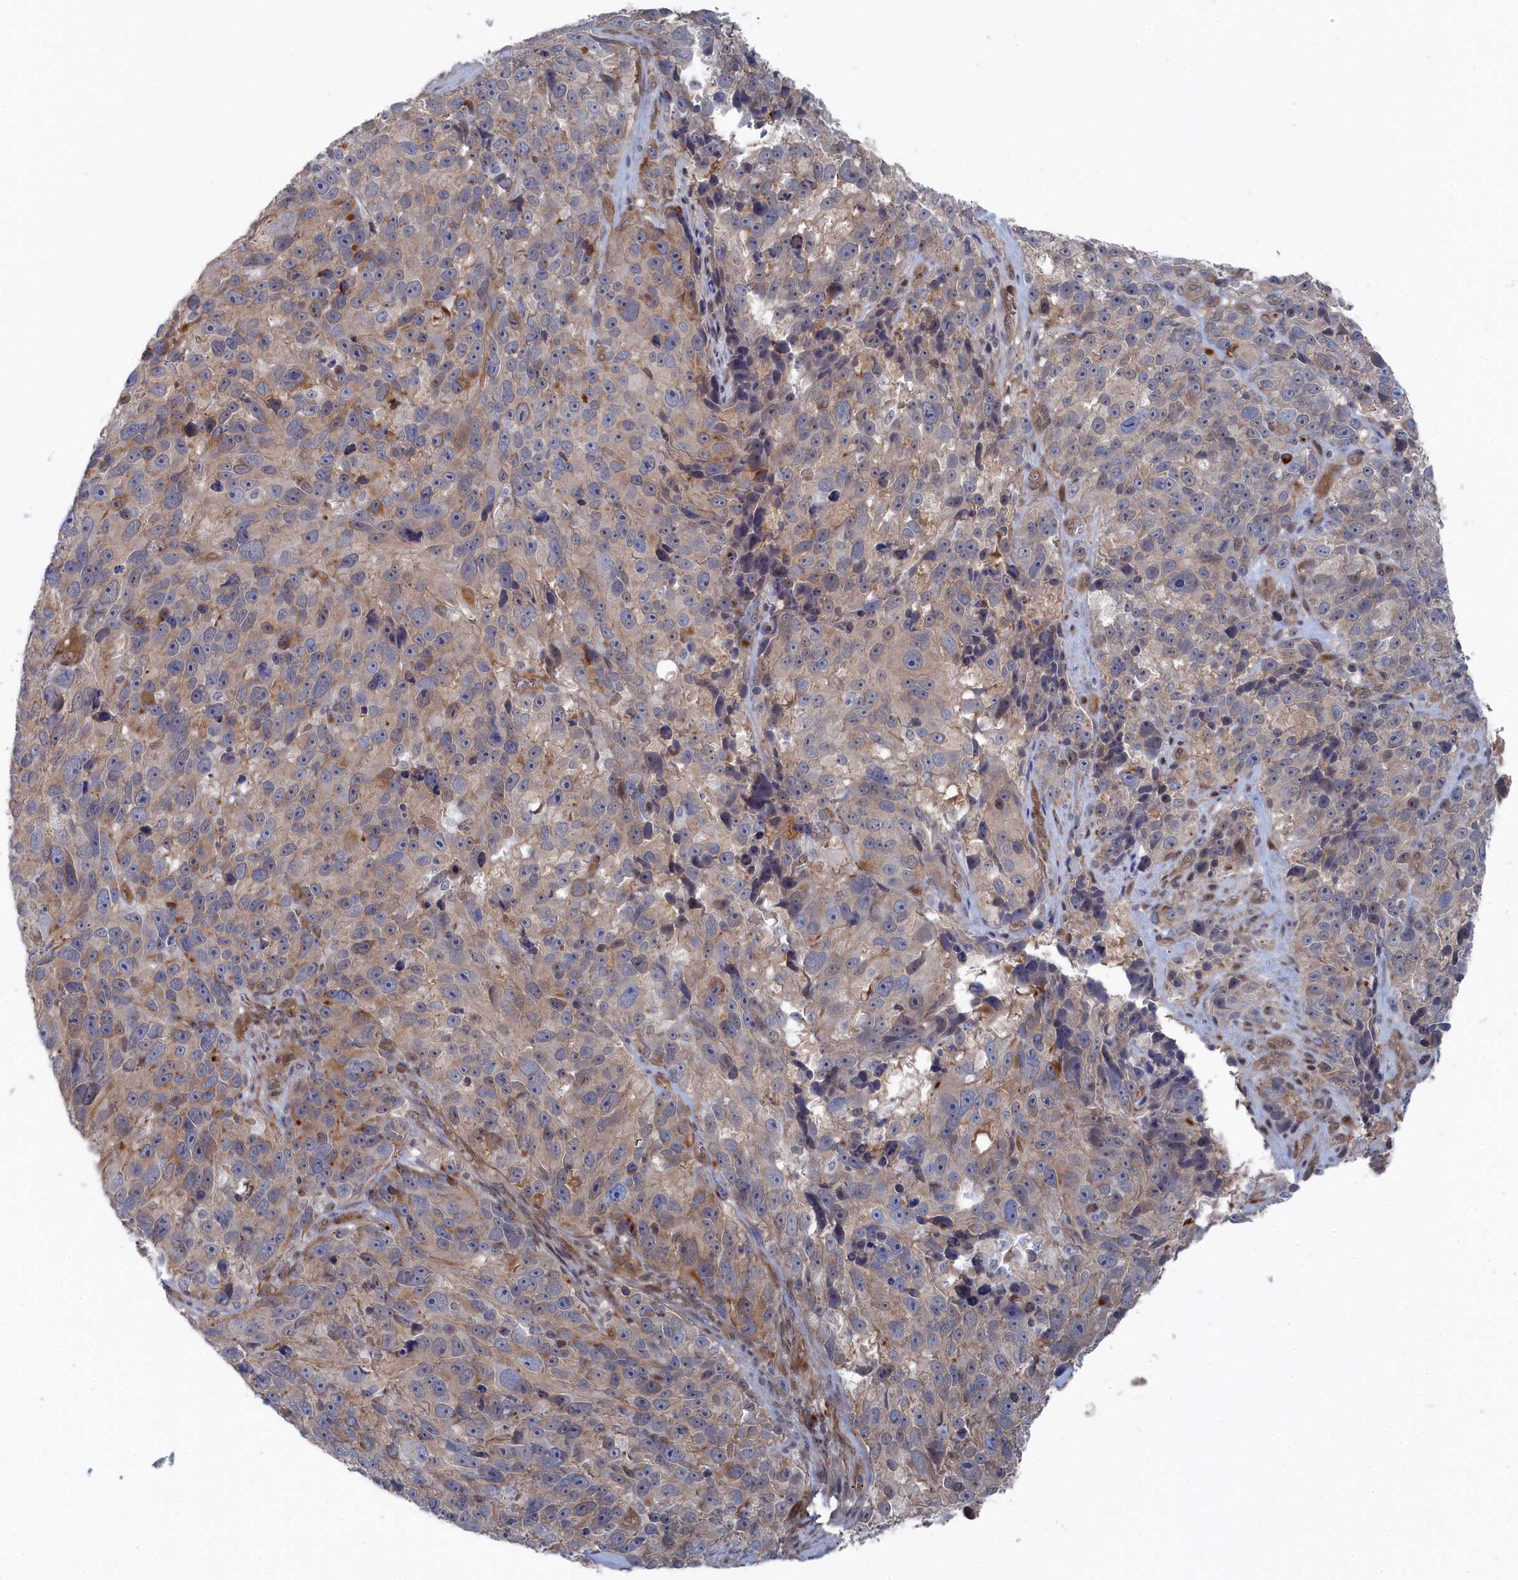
{"staining": {"intensity": "weak", "quantity": "<25%", "location": "cytoplasmic/membranous"}, "tissue": "melanoma", "cell_type": "Tumor cells", "image_type": "cancer", "snomed": [{"axis": "morphology", "description": "Malignant melanoma, NOS"}, {"axis": "topography", "description": "Skin"}], "caption": "Photomicrograph shows no protein positivity in tumor cells of melanoma tissue. Brightfield microscopy of immunohistochemistry (IHC) stained with DAB (brown) and hematoxylin (blue), captured at high magnification.", "gene": "IRGQ", "patient": {"sex": "male", "age": 84}}